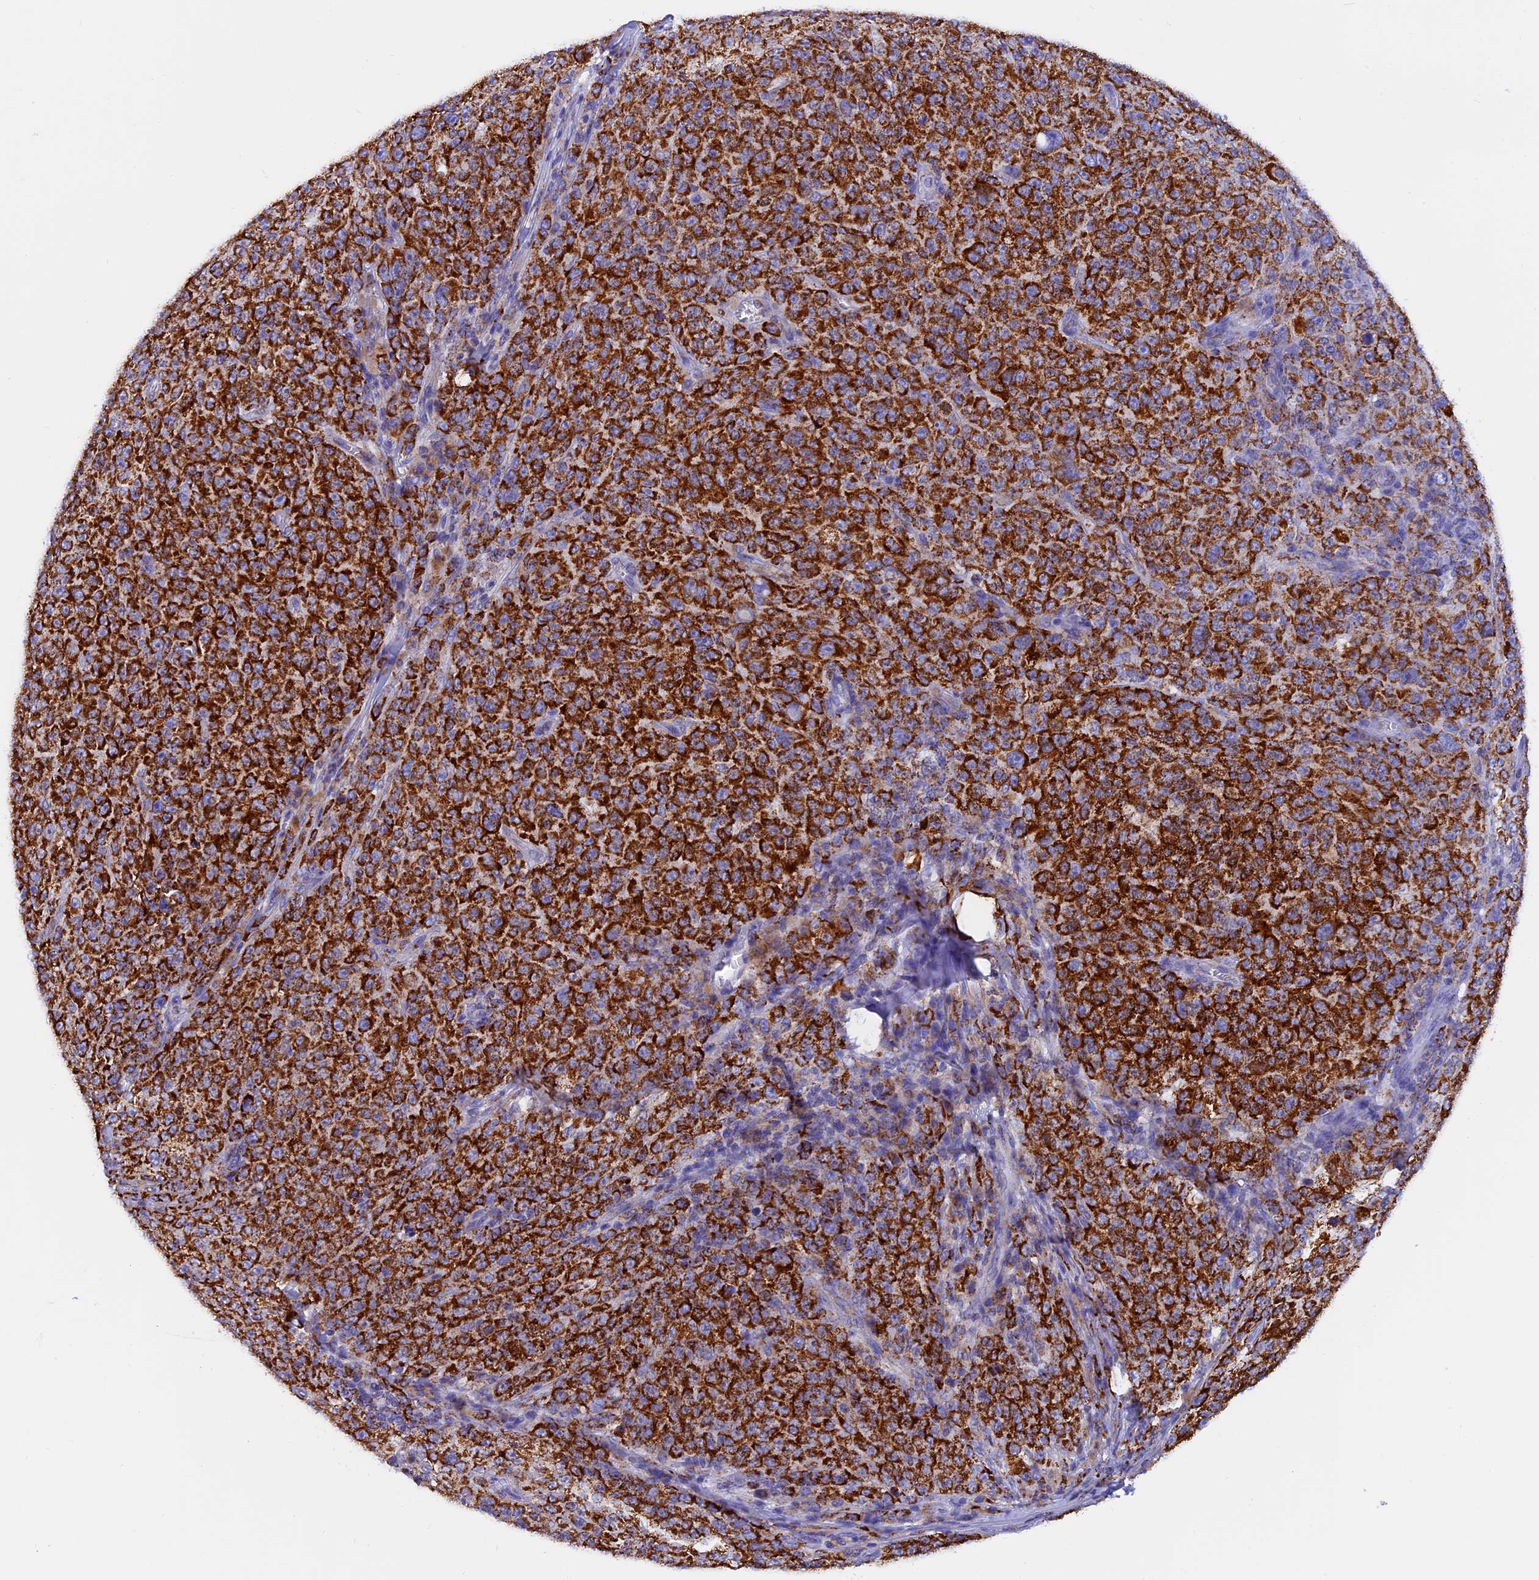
{"staining": {"intensity": "strong", "quantity": ">75%", "location": "cytoplasmic/membranous"}, "tissue": "melanoma", "cell_type": "Tumor cells", "image_type": "cancer", "snomed": [{"axis": "morphology", "description": "Malignant melanoma, NOS"}, {"axis": "topography", "description": "Skin"}], "caption": "DAB (3,3'-diaminobenzidine) immunohistochemical staining of human melanoma shows strong cytoplasmic/membranous protein positivity in about >75% of tumor cells. Immunohistochemistry stains the protein of interest in brown and the nuclei are stained blue.", "gene": "SLC8B1", "patient": {"sex": "female", "age": 82}}